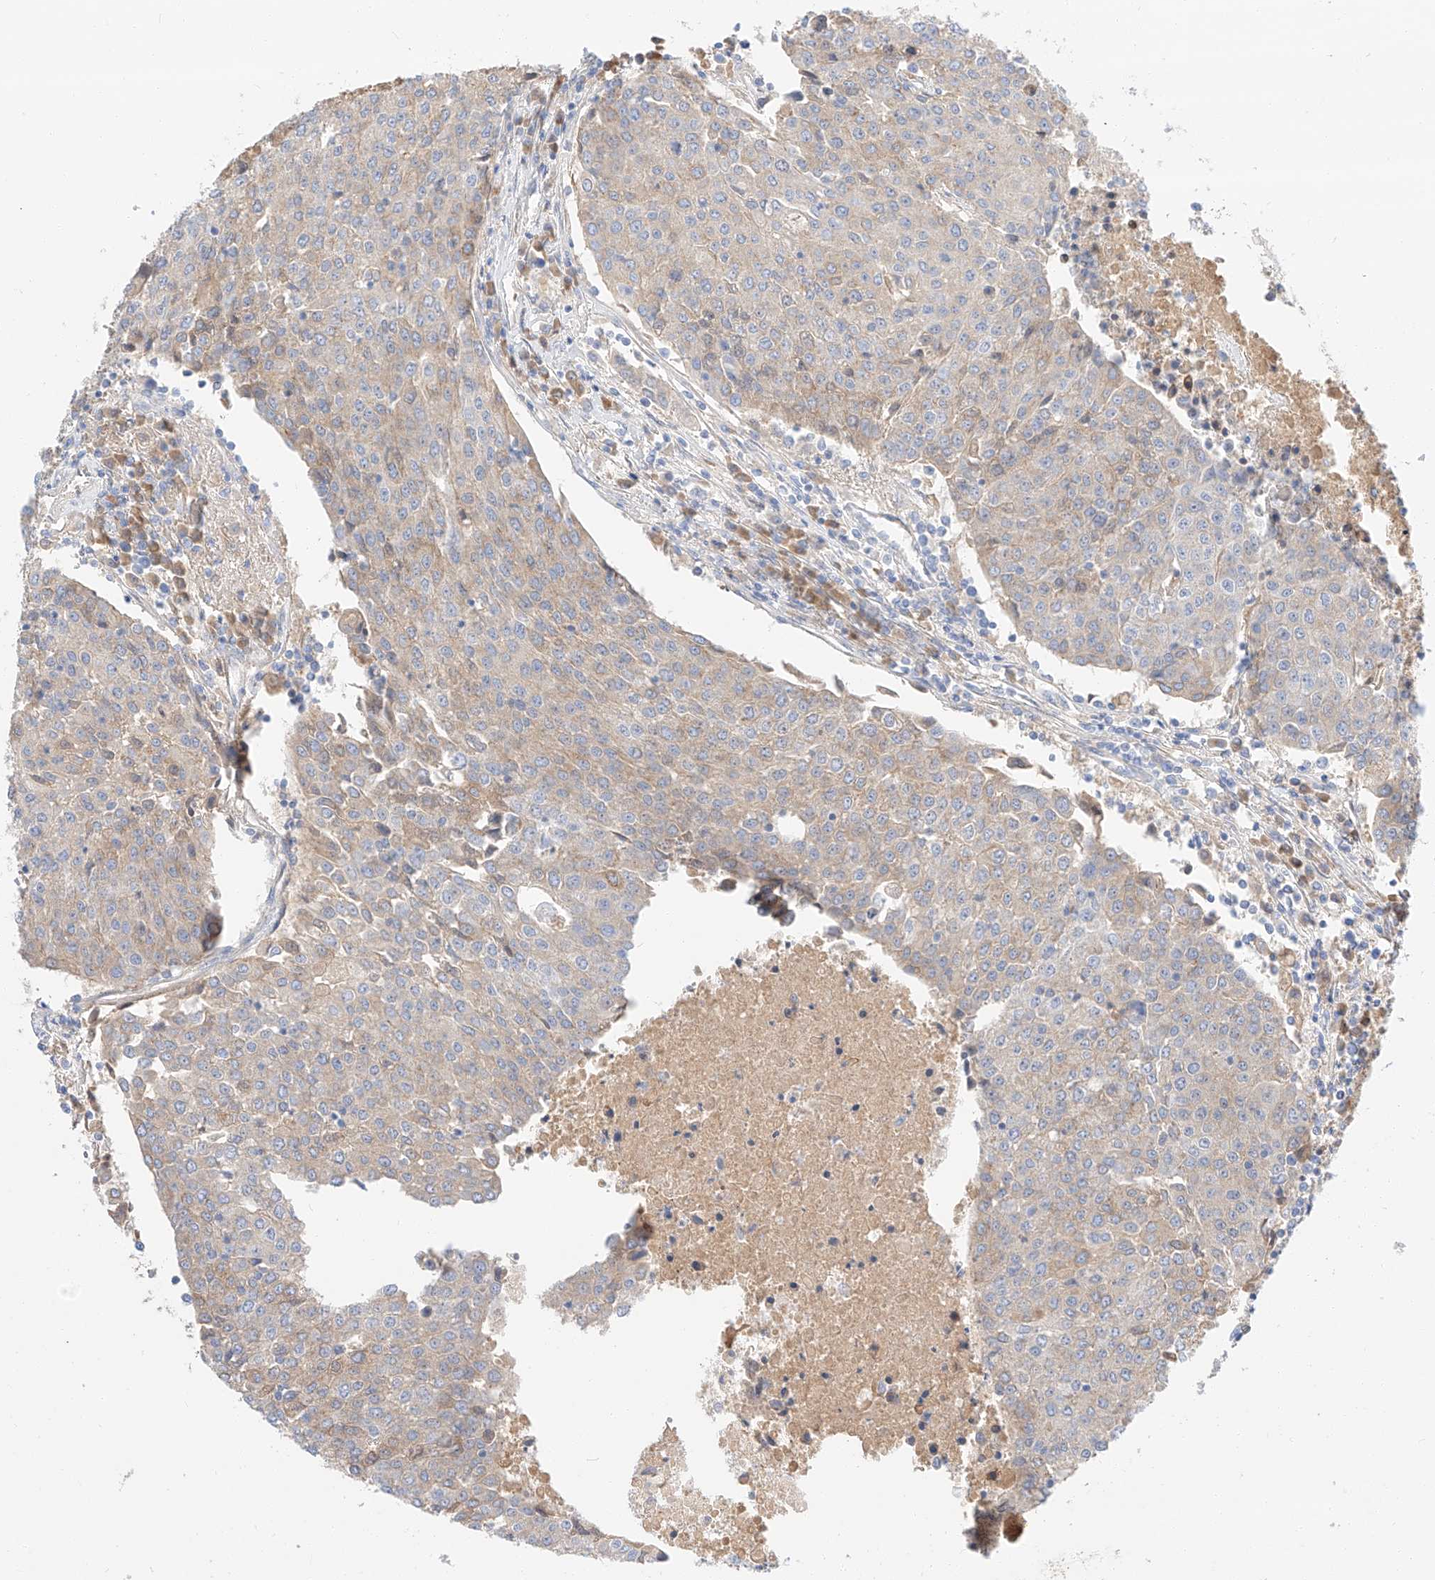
{"staining": {"intensity": "weak", "quantity": "25%-75%", "location": "cytoplasmic/membranous"}, "tissue": "urothelial cancer", "cell_type": "Tumor cells", "image_type": "cancer", "snomed": [{"axis": "morphology", "description": "Urothelial carcinoma, High grade"}, {"axis": "topography", "description": "Urinary bladder"}], "caption": "A high-resolution image shows immunohistochemistry staining of urothelial carcinoma (high-grade), which displays weak cytoplasmic/membranous expression in approximately 25%-75% of tumor cells.", "gene": "MAP7", "patient": {"sex": "female", "age": 85}}